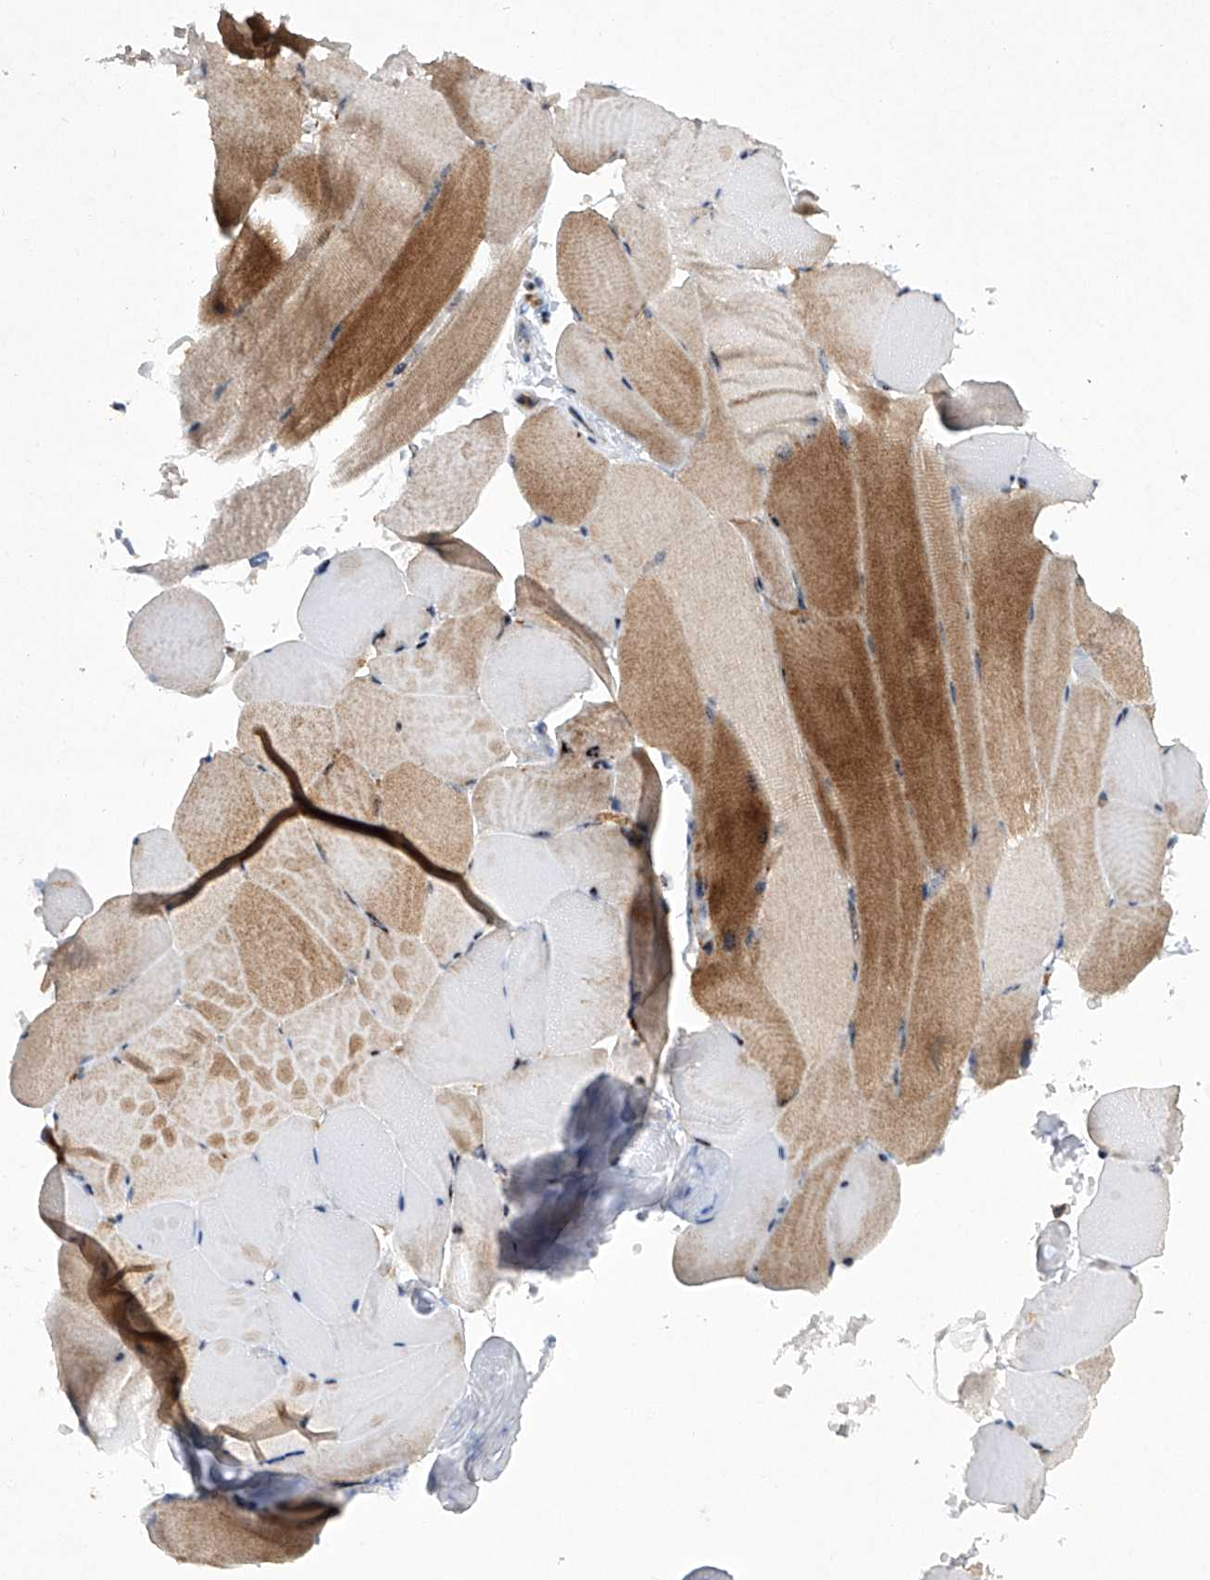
{"staining": {"intensity": "strong", "quantity": "<25%", "location": "cytoplasmic/membranous"}, "tissue": "skeletal muscle", "cell_type": "Myocytes", "image_type": "normal", "snomed": [{"axis": "morphology", "description": "Normal tissue, NOS"}, {"axis": "topography", "description": "Skeletal muscle"}, {"axis": "topography", "description": "Parathyroid gland"}], "caption": "Immunohistochemistry (IHC) (DAB (3,3'-diaminobenzidine)) staining of unremarkable human skeletal muscle shows strong cytoplasmic/membranous protein positivity in about <25% of myocytes. The staining was performed using DAB to visualize the protein expression in brown, while the nuclei were stained in blue with hematoxylin (Magnification: 20x).", "gene": "CISH", "patient": {"sex": "female", "age": 37}}